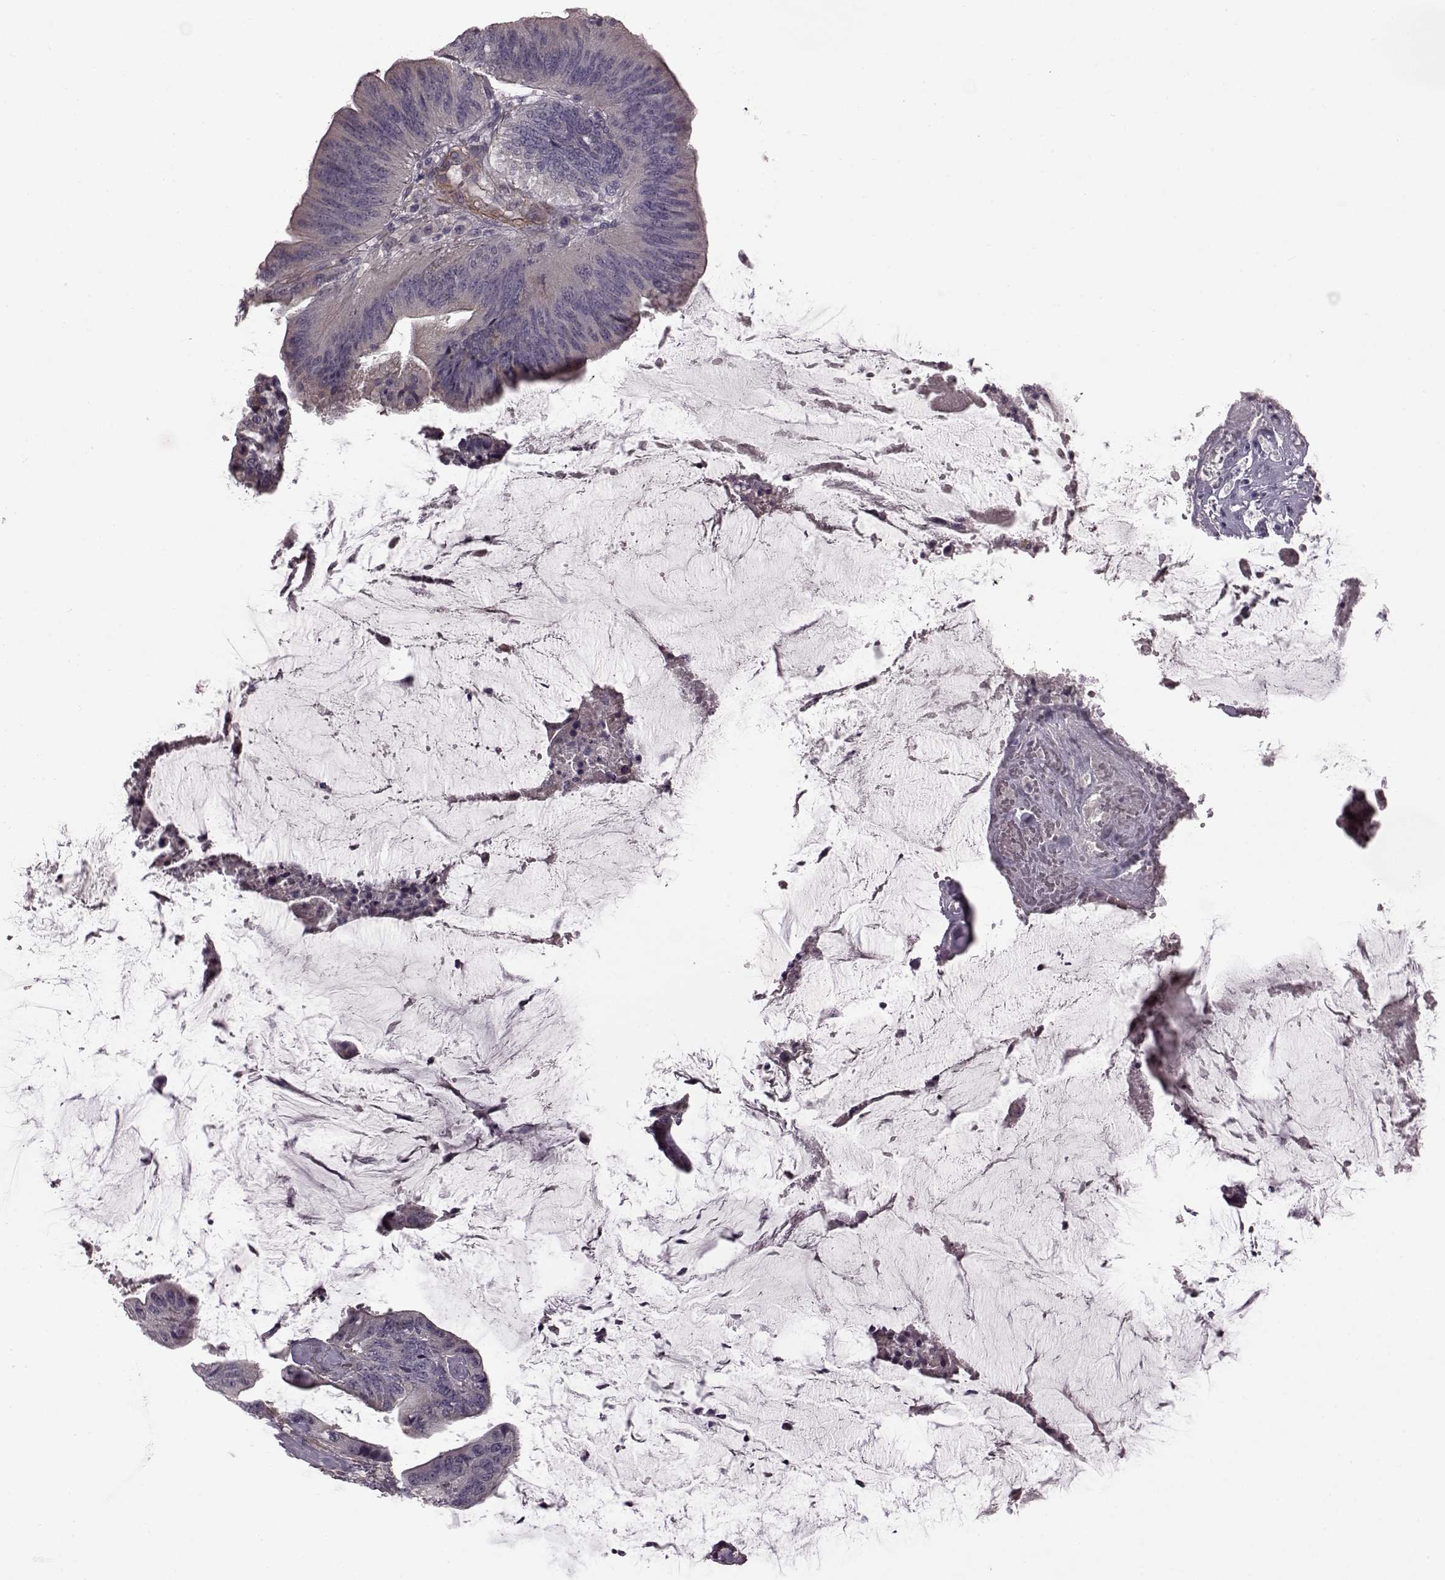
{"staining": {"intensity": "negative", "quantity": "none", "location": "none"}, "tissue": "colorectal cancer", "cell_type": "Tumor cells", "image_type": "cancer", "snomed": [{"axis": "morphology", "description": "Adenocarcinoma, NOS"}, {"axis": "topography", "description": "Colon"}], "caption": "A photomicrograph of human adenocarcinoma (colorectal) is negative for staining in tumor cells.", "gene": "GRK1", "patient": {"sex": "female", "age": 43}}